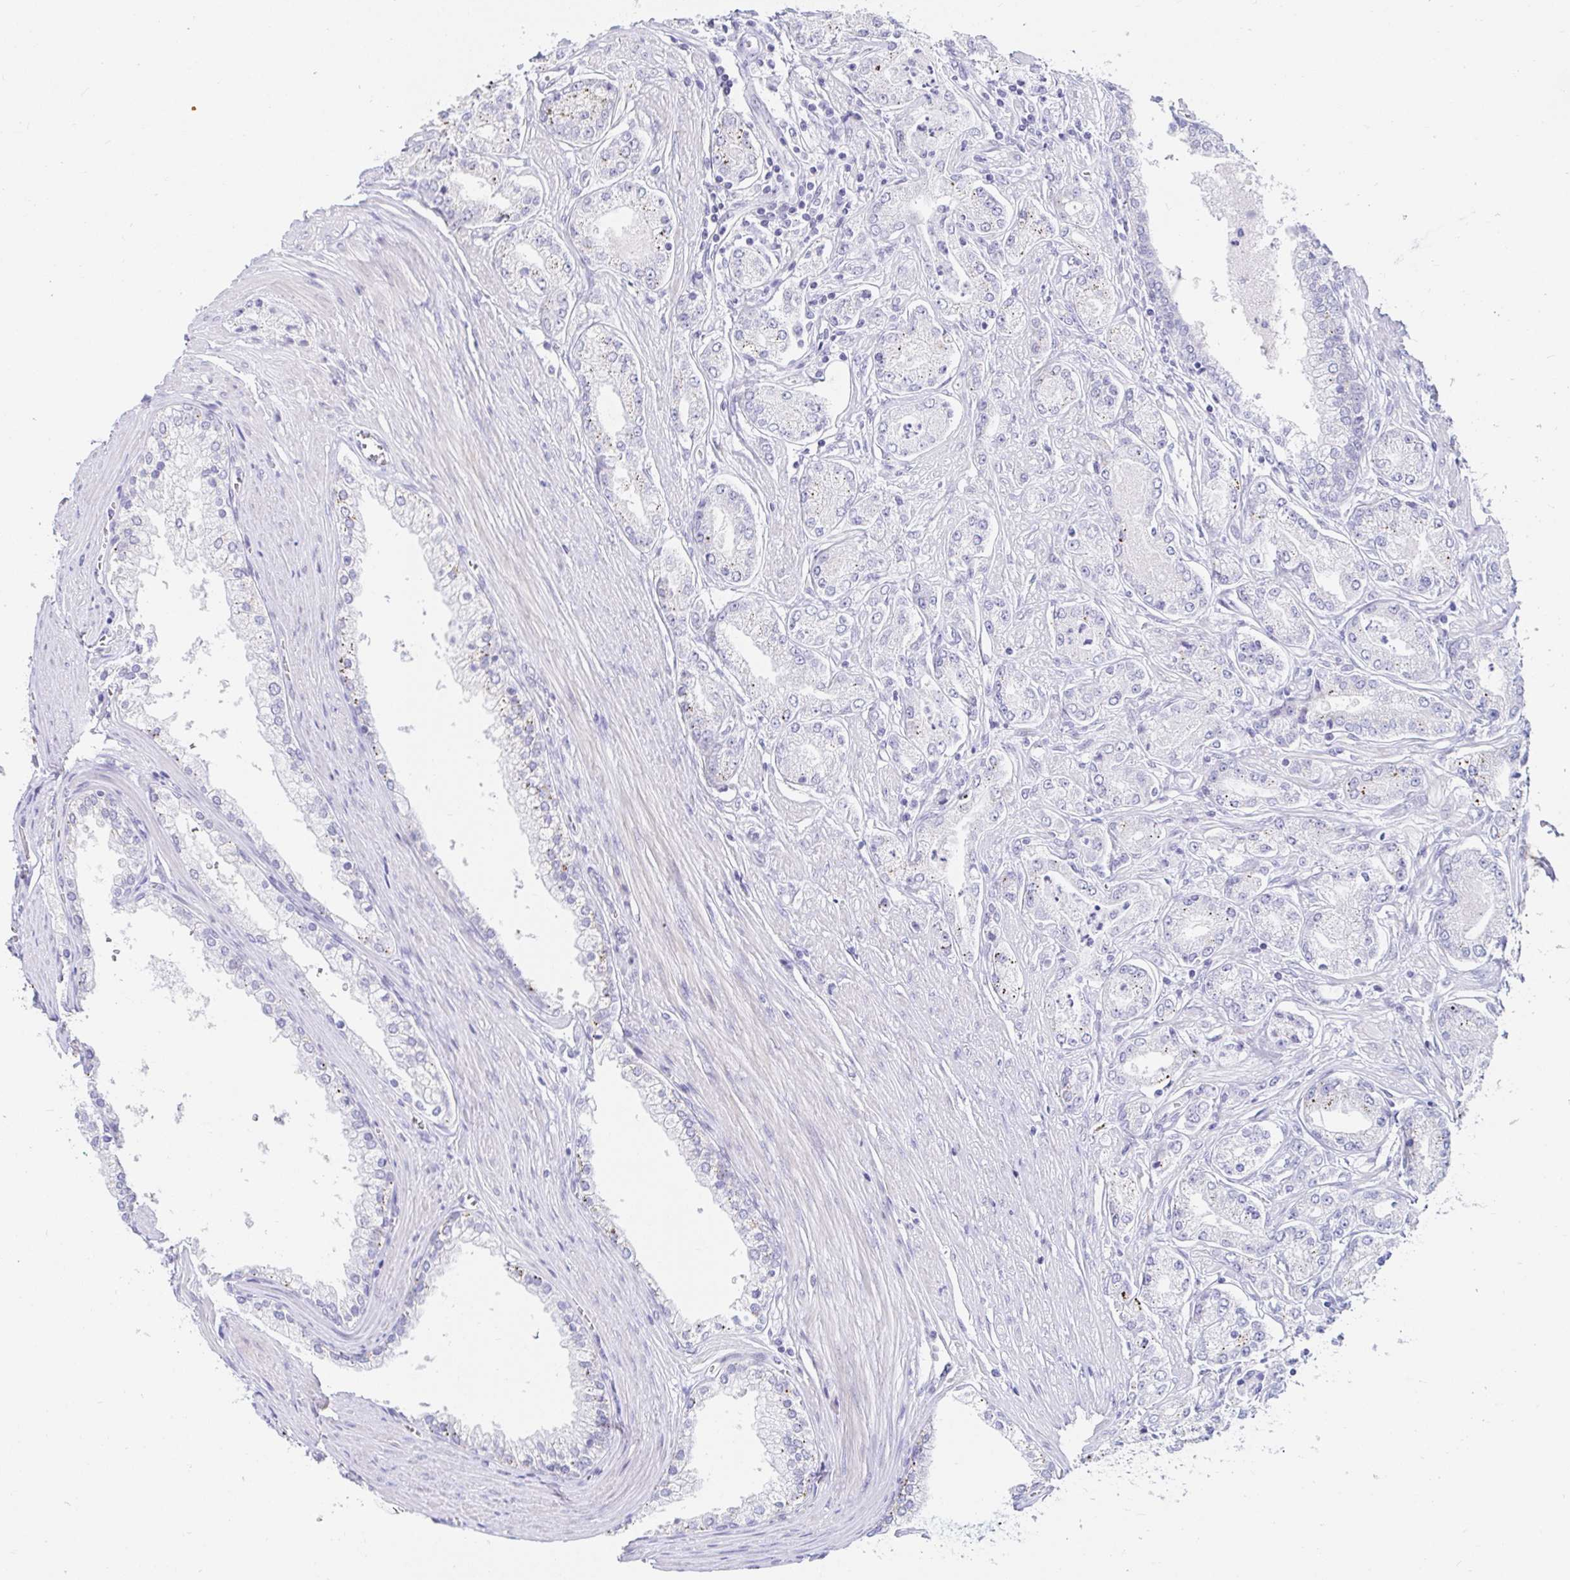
{"staining": {"intensity": "negative", "quantity": "none", "location": "none"}, "tissue": "prostate cancer", "cell_type": "Tumor cells", "image_type": "cancer", "snomed": [{"axis": "morphology", "description": "Adenocarcinoma, High grade"}, {"axis": "topography", "description": "Prostate"}], "caption": "Immunohistochemistry (IHC) of prostate adenocarcinoma (high-grade) displays no staining in tumor cells.", "gene": "OR10K1", "patient": {"sex": "male", "age": 66}}